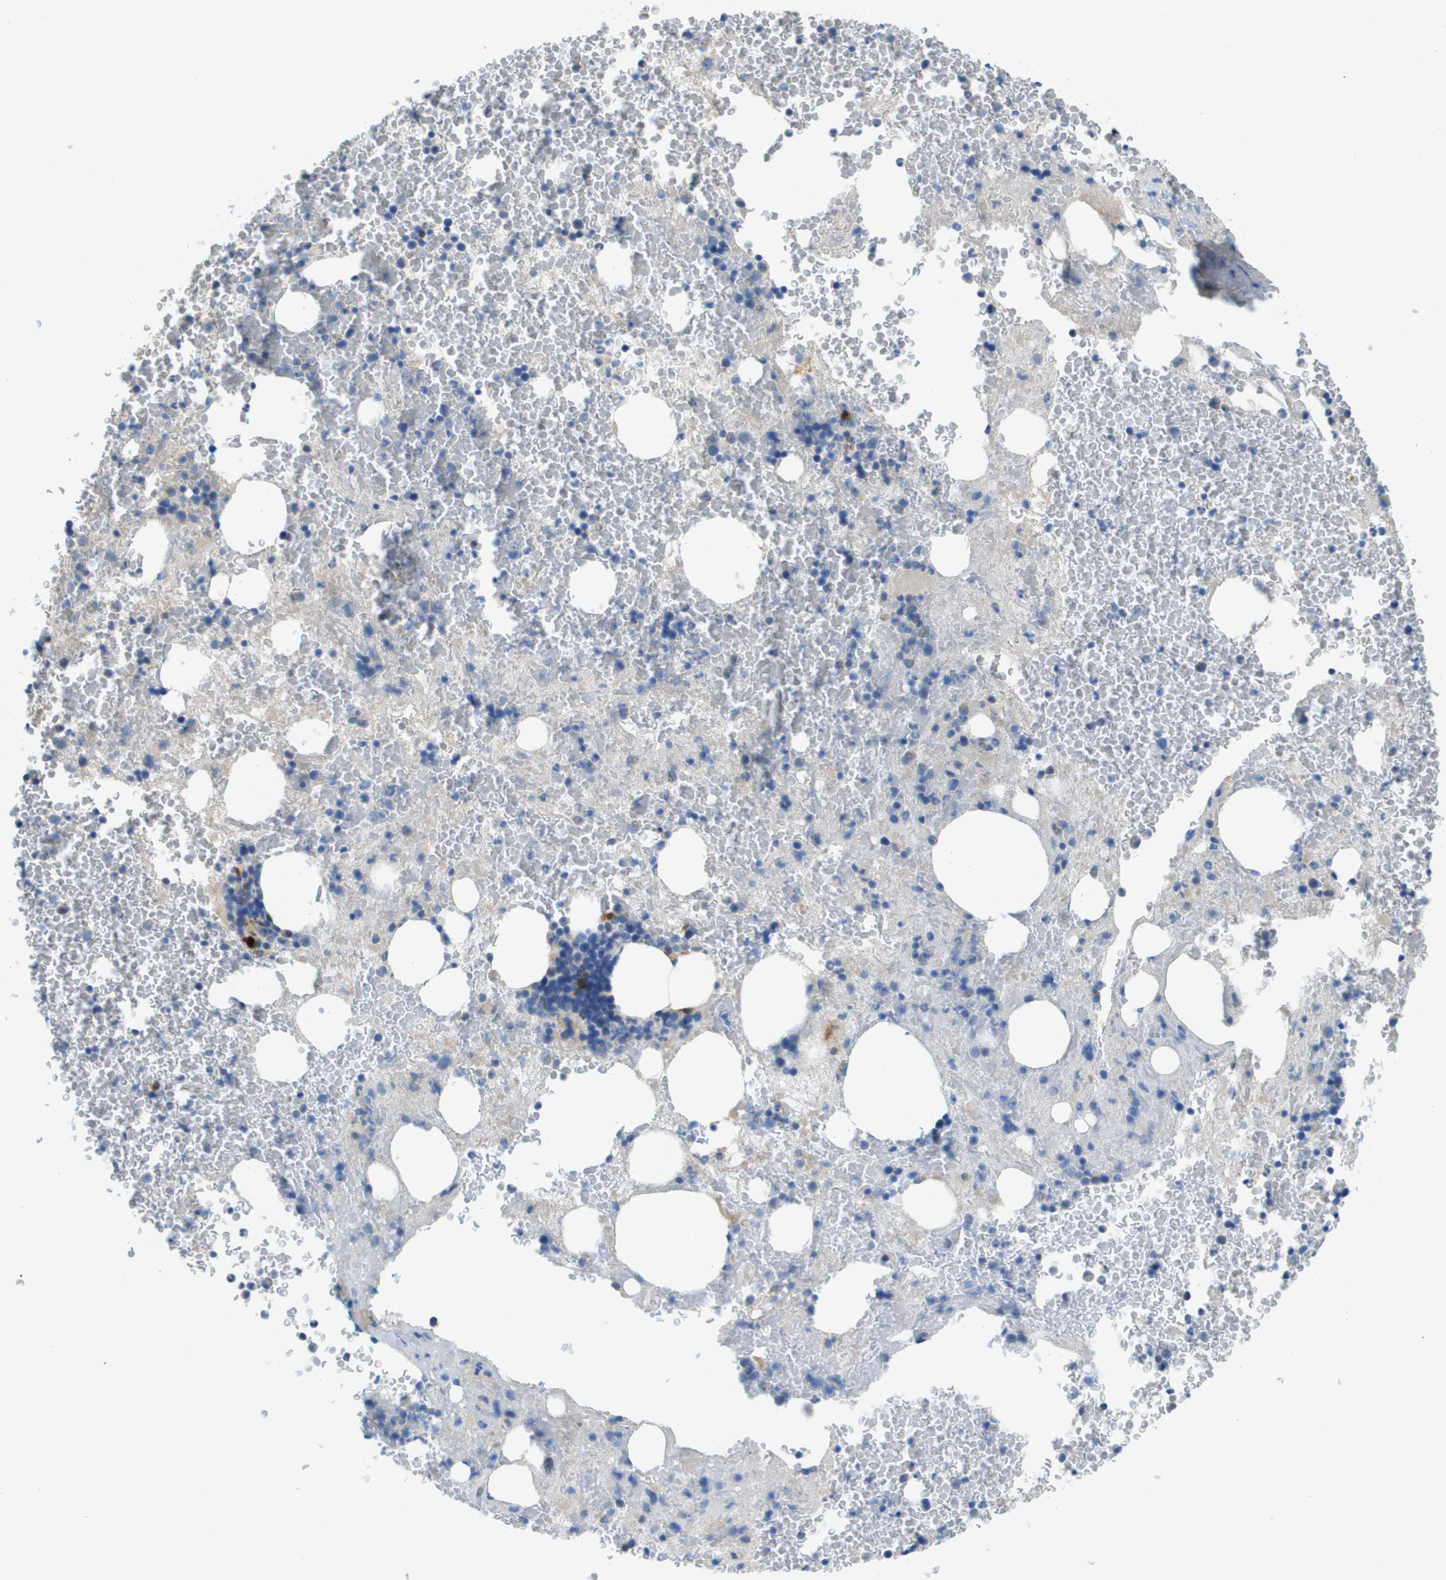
{"staining": {"intensity": "negative", "quantity": "none", "location": "none"}, "tissue": "bone marrow", "cell_type": "Hematopoietic cells", "image_type": "normal", "snomed": [{"axis": "morphology", "description": "Normal tissue, NOS"}, {"axis": "morphology", "description": "Inflammation, NOS"}, {"axis": "topography", "description": "Bone marrow"}], "caption": "This histopathology image is of unremarkable bone marrow stained with IHC to label a protein in brown with the nuclei are counter-stained blue. There is no staining in hematopoietic cells. The staining is performed using DAB (3,3'-diaminobenzidine) brown chromogen with nuclei counter-stained in using hematoxylin.", "gene": "CYGB", "patient": {"sex": "male", "age": 63}}